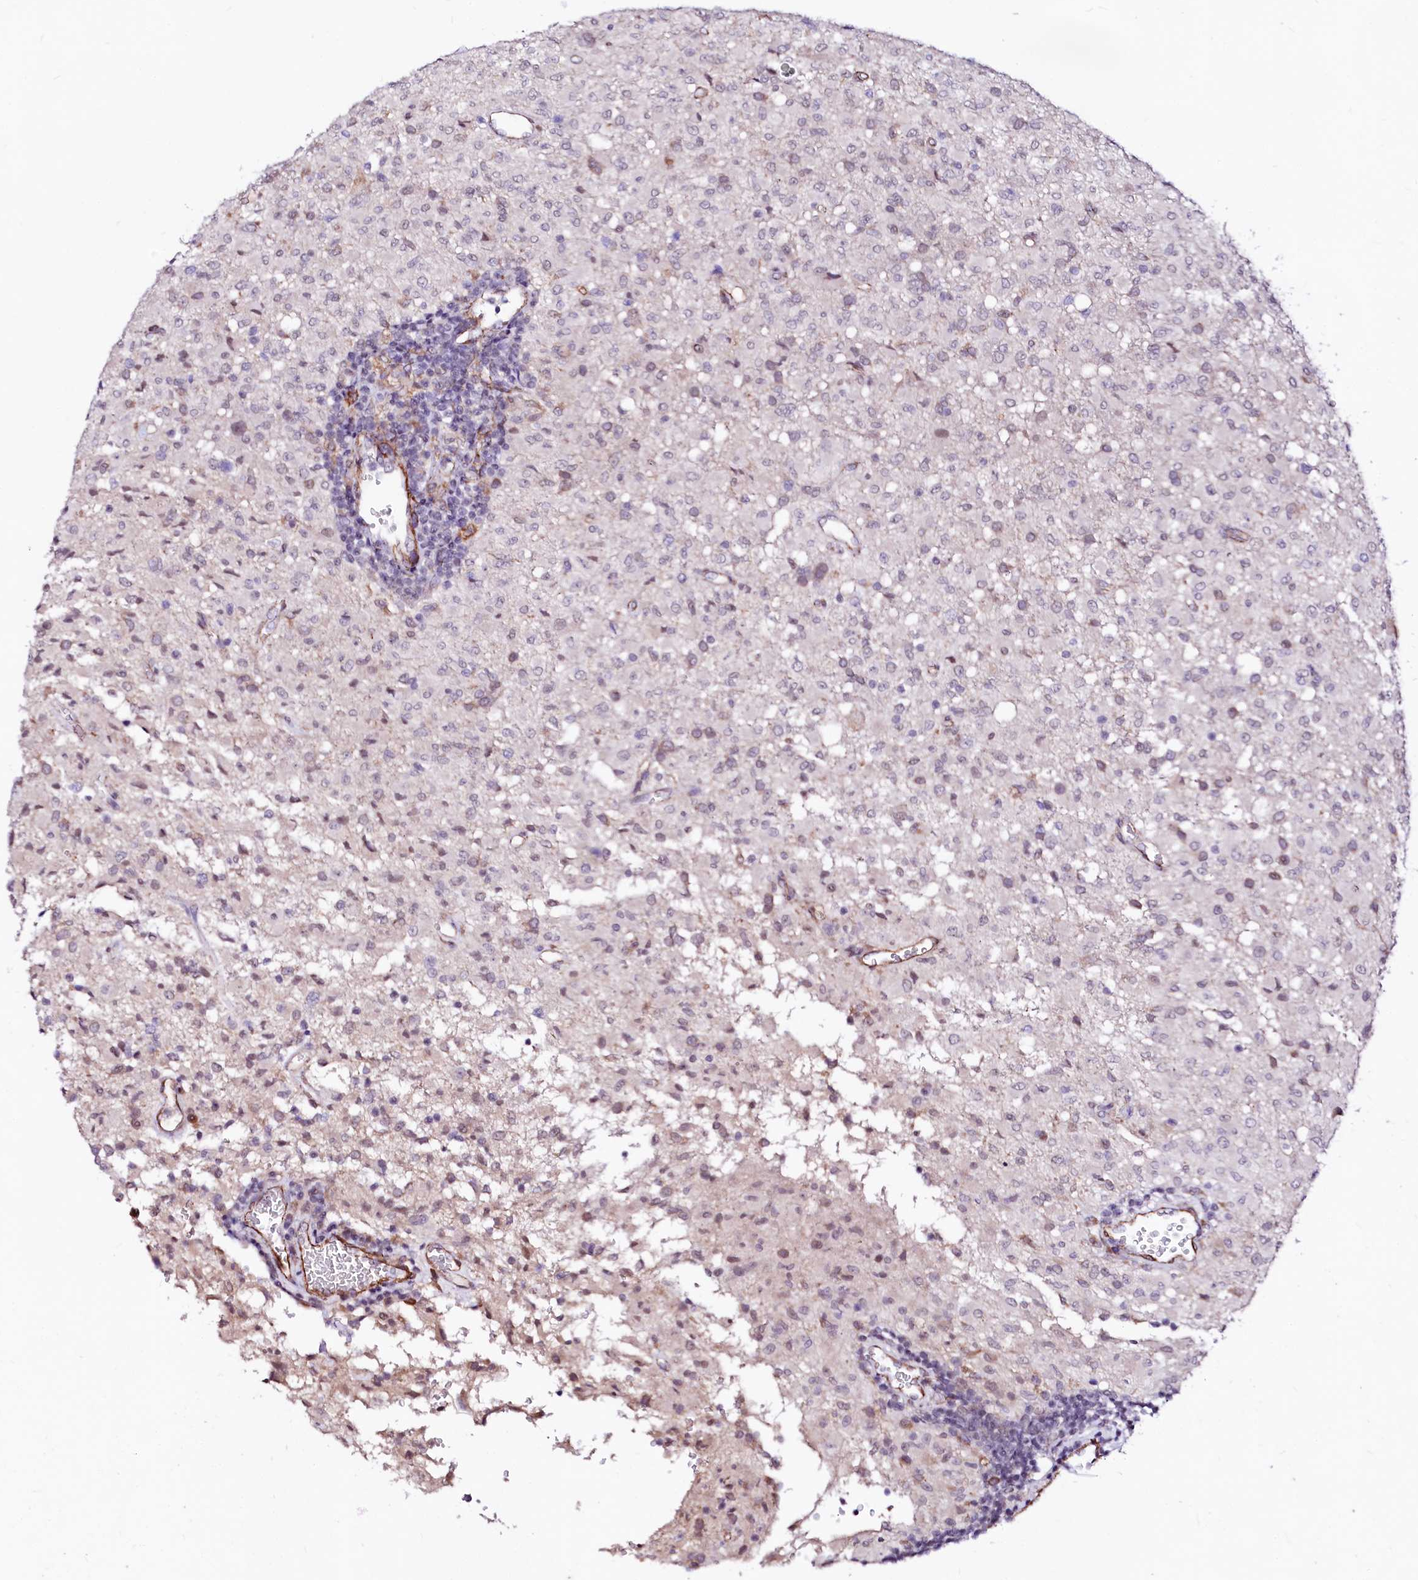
{"staining": {"intensity": "weak", "quantity": "<25%", "location": "cytoplasmic/membranous"}, "tissue": "glioma", "cell_type": "Tumor cells", "image_type": "cancer", "snomed": [{"axis": "morphology", "description": "Glioma, malignant, High grade"}, {"axis": "topography", "description": "Brain"}], "caption": "IHC image of neoplastic tissue: human malignant high-grade glioma stained with DAB (3,3'-diaminobenzidine) reveals no significant protein staining in tumor cells.", "gene": "GPR176", "patient": {"sex": "female", "age": 57}}